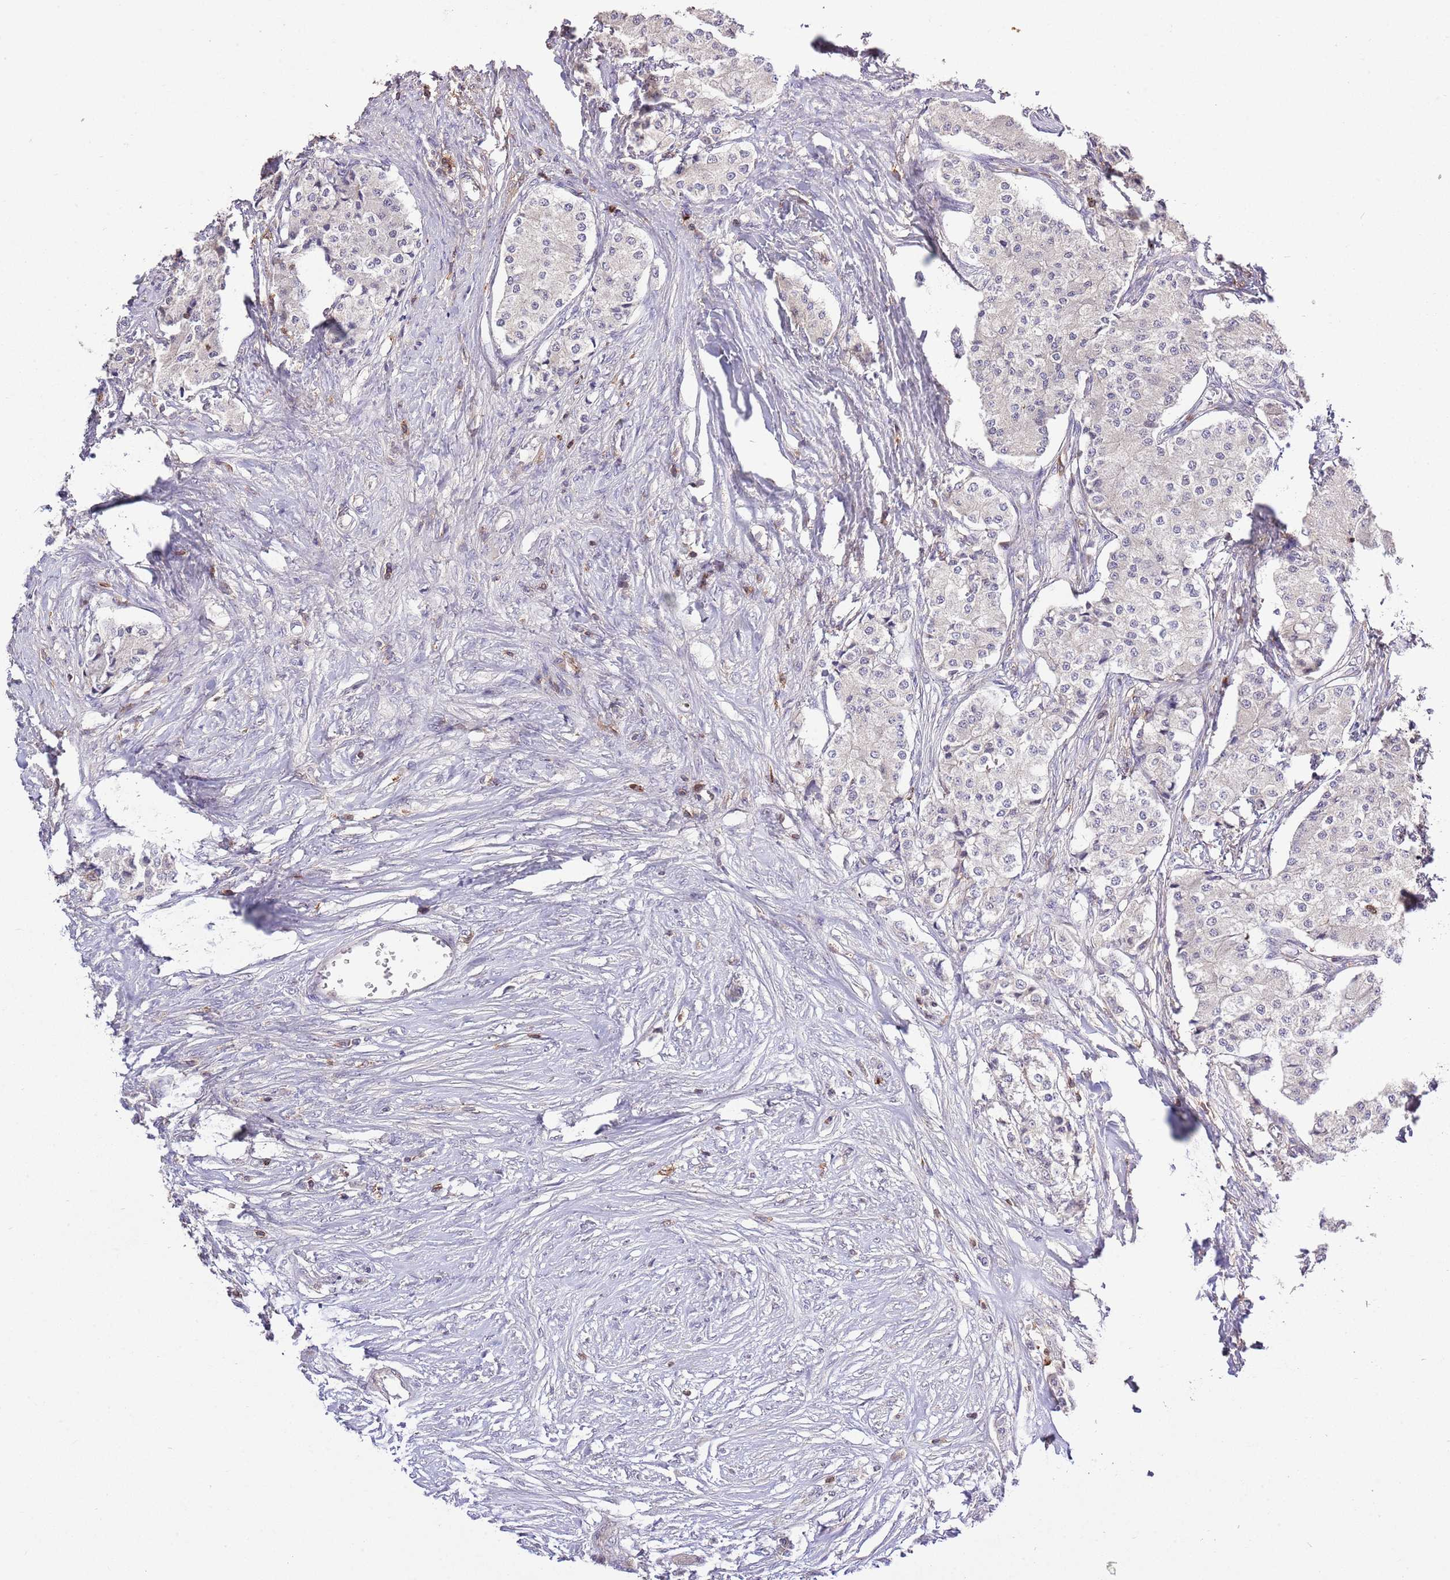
{"staining": {"intensity": "negative", "quantity": "none", "location": "none"}, "tissue": "carcinoid", "cell_type": "Tumor cells", "image_type": "cancer", "snomed": [{"axis": "morphology", "description": "Carcinoid, malignant, NOS"}, {"axis": "topography", "description": "Colon"}], "caption": "DAB immunohistochemical staining of human carcinoid exhibits no significant positivity in tumor cells. (DAB (3,3'-diaminobenzidine) immunohistochemistry (IHC) with hematoxylin counter stain).", "gene": "EFHD1", "patient": {"sex": "female", "age": 52}}